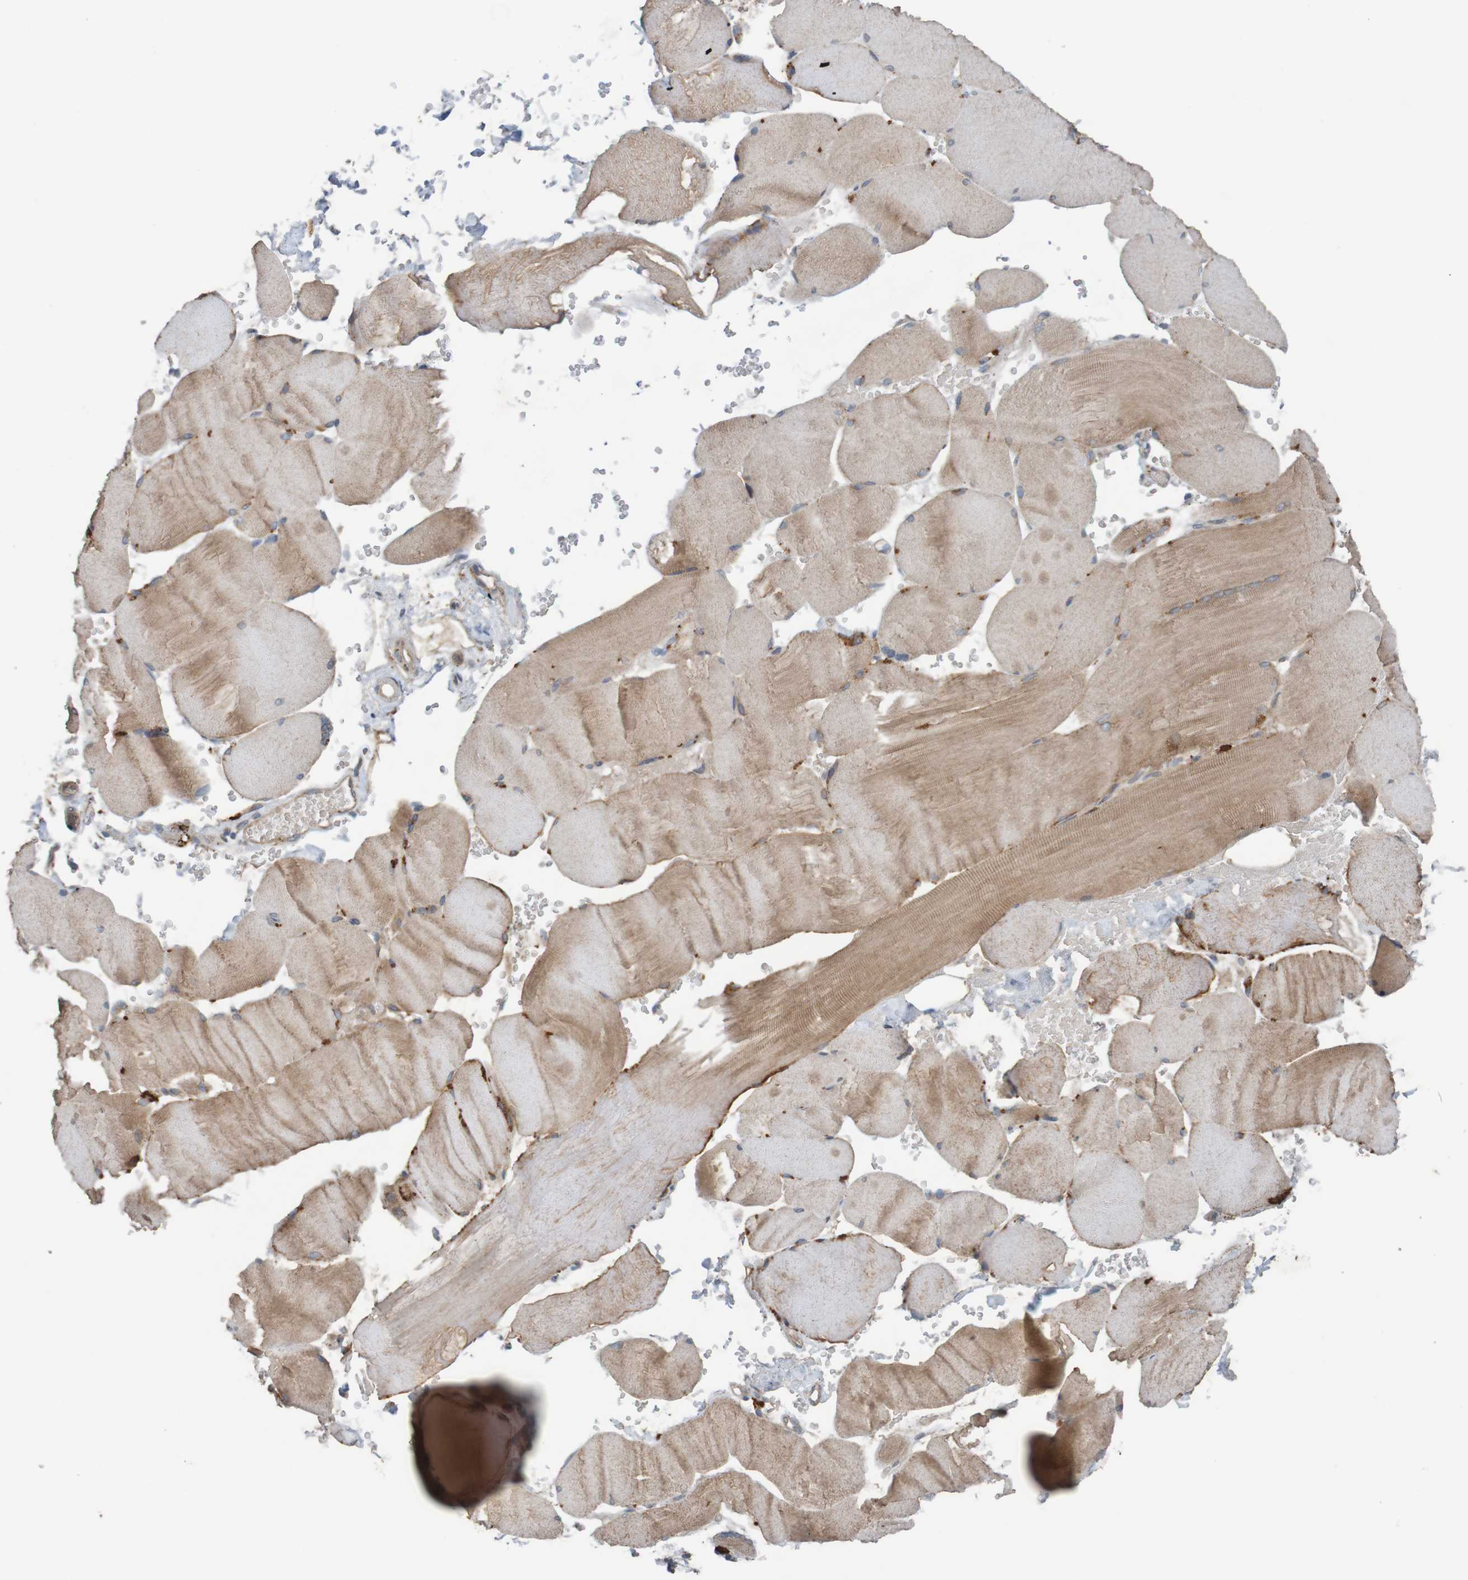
{"staining": {"intensity": "moderate", "quantity": ">75%", "location": "cytoplasmic/membranous"}, "tissue": "skeletal muscle", "cell_type": "Myocytes", "image_type": "normal", "snomed": [{"axis": "morphology", "description": "Normal tissue, NOS"}, {"axis": "topography", "description": "Skin"}, {"axis": "topography", "description": "Skeletal muscle"}], "caption": "The histopathology image displays staining of benign skeletal muscle, revealing moderate cytoplasmic/membranous protein staining (brown color) within myocytes.", "gene": "B3GAT2", "patient": {"sex": "male", "age": 83}}